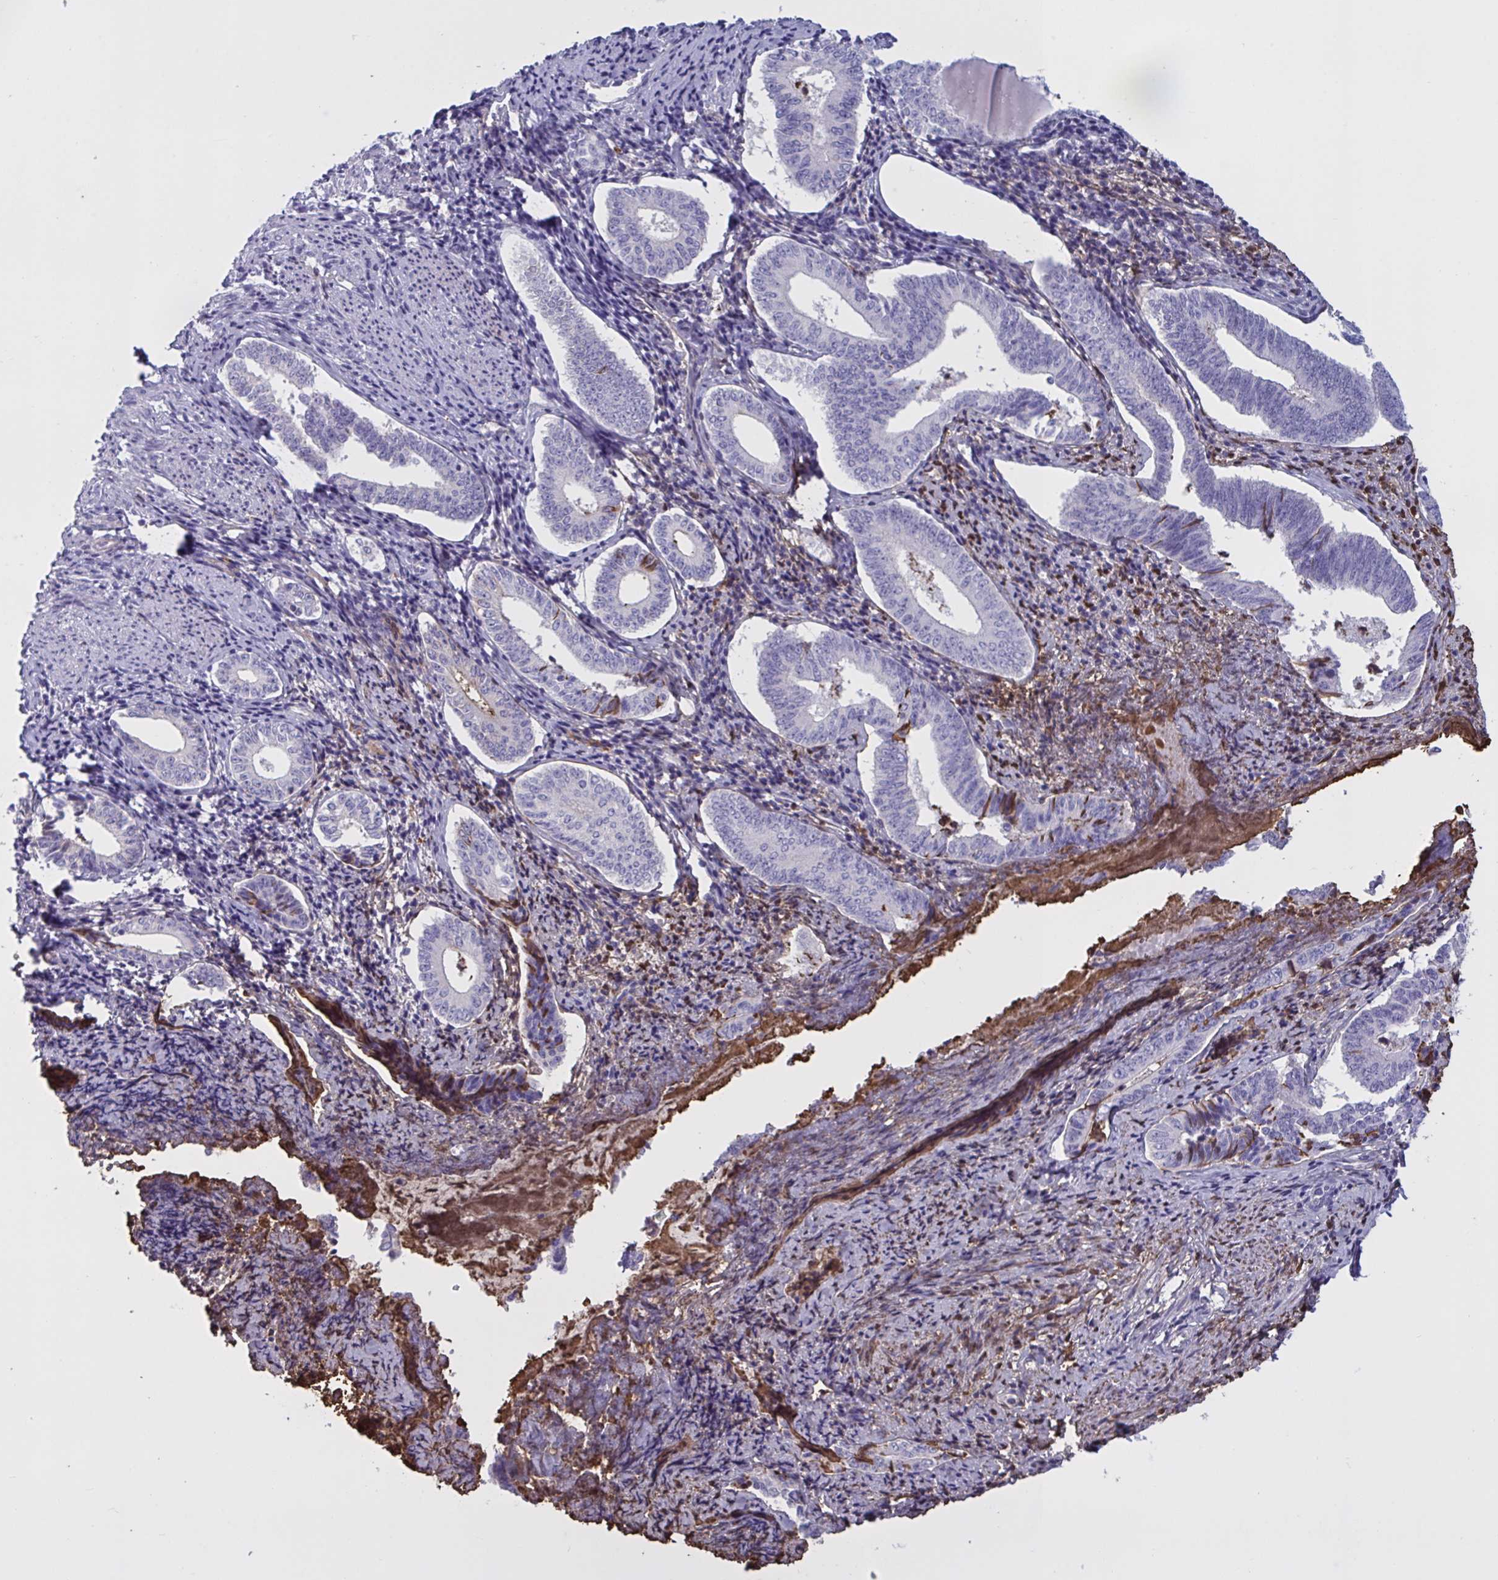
{"staining": {"intensity": "negative", "quantity": "none", "location": "none"}, "tissue": "cervical cancer", "cell_type": "Tumor cells", "image_type": "cancer", "snomed": [{"axis": "morphology", "description": "Squamous cell carcinoma, NOS"}, {"axis": "topography", "description": "Cervix"}], "caption": "Tumor cells show no significant protein staining in squamous cell carcinoma (cervical).", "gene": "IL1R1", "patient": {"sex": "female", "age": 59}}